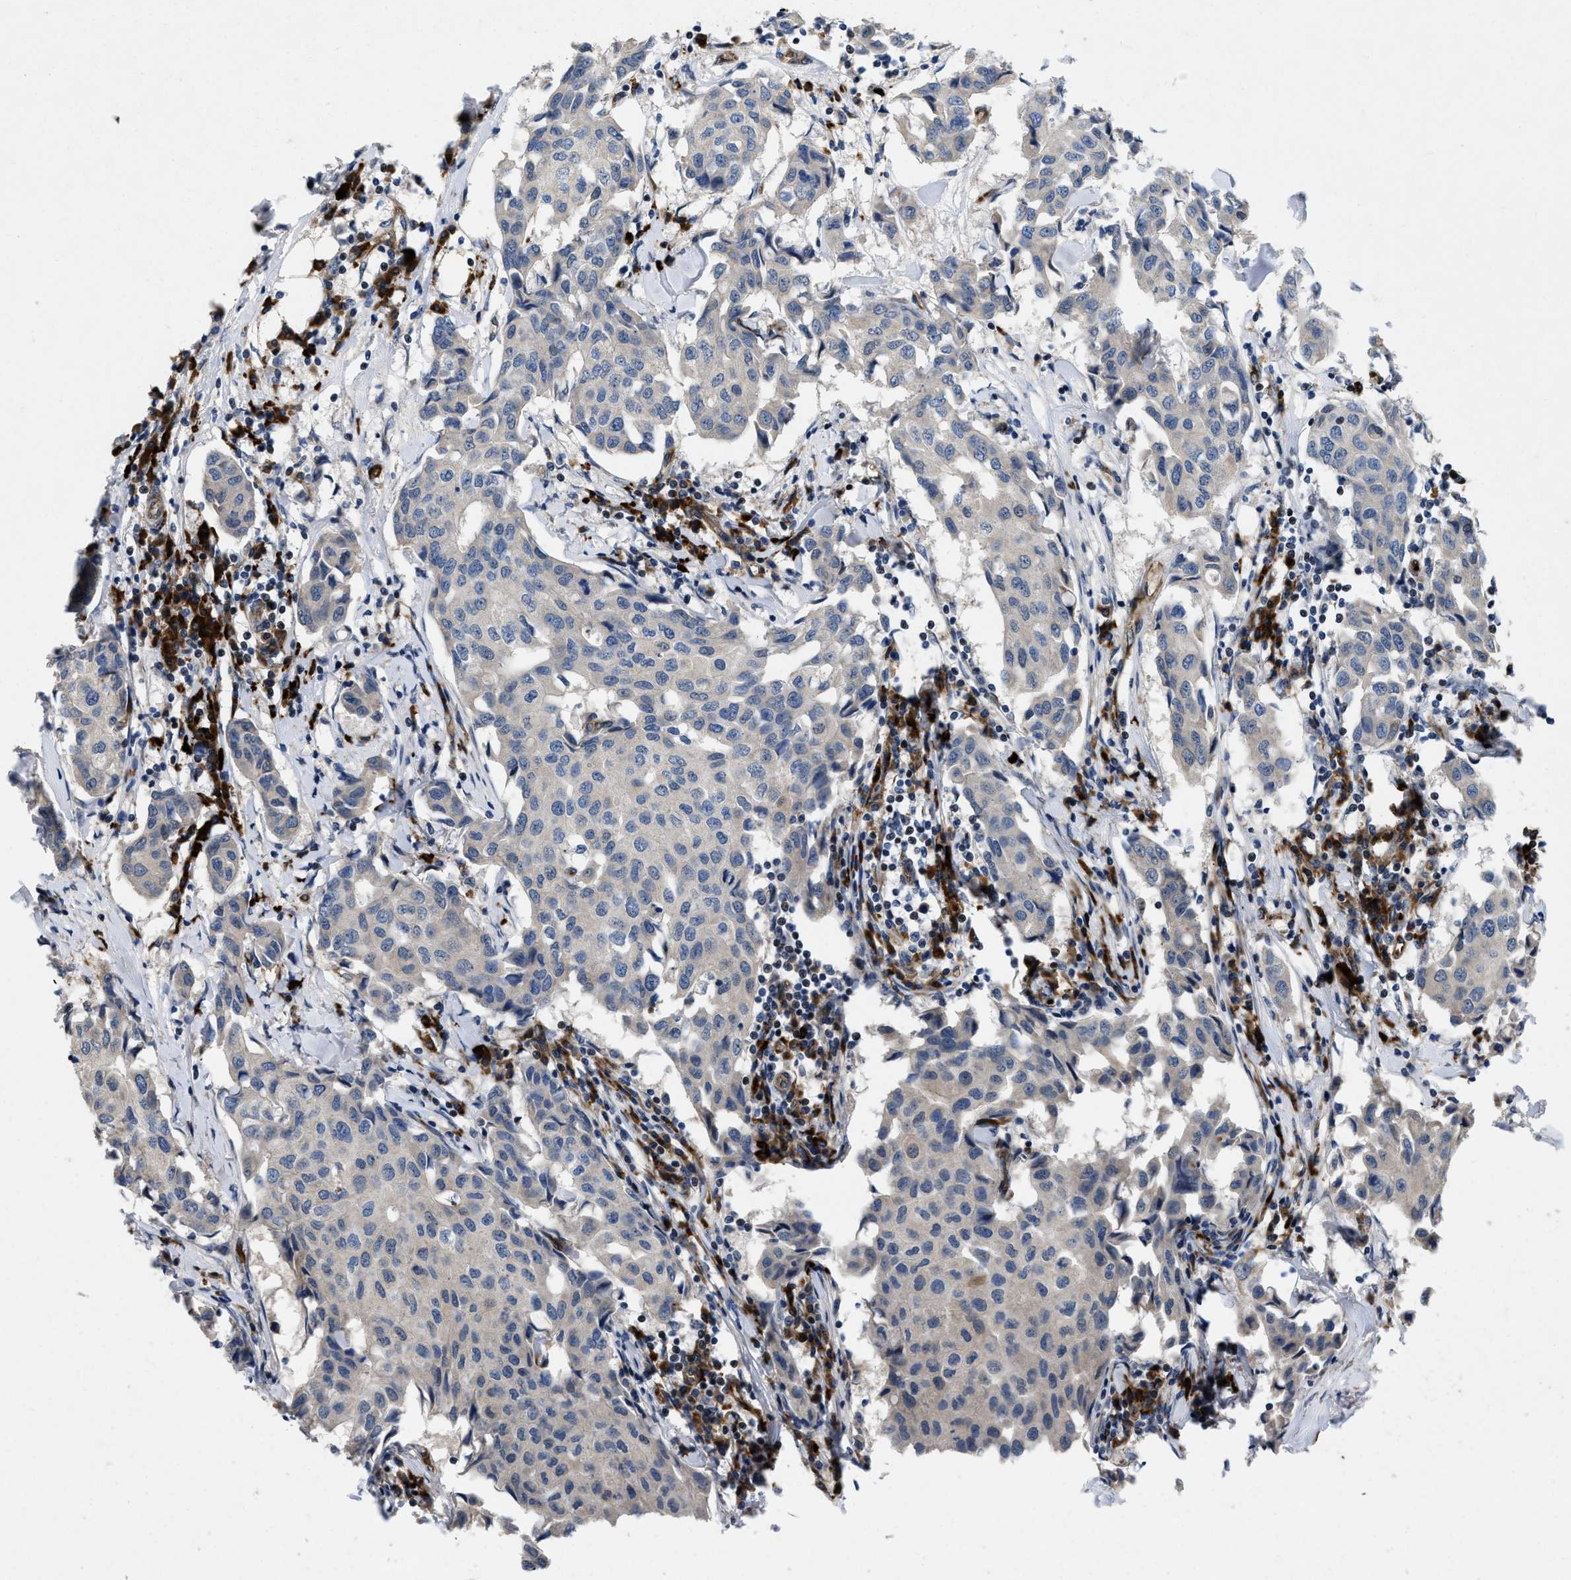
{"staining": {"intensity": "negative", "quantity": "none", "location": "none"}, "tissue": "breast cancer", "cell_type": "Tumor cells", "image_type": "cancer", "snomed": [{"axis": "morphology", "description": "Duct carcinoma"}, {"axis": "topography", "description": "Breast"}], "caption": "Tumor cells are negative for brown protein staining in intraductal carcinoma (breast).", "gene": "HSPA12B", "patient": {"sex": "female", "age": 80}}